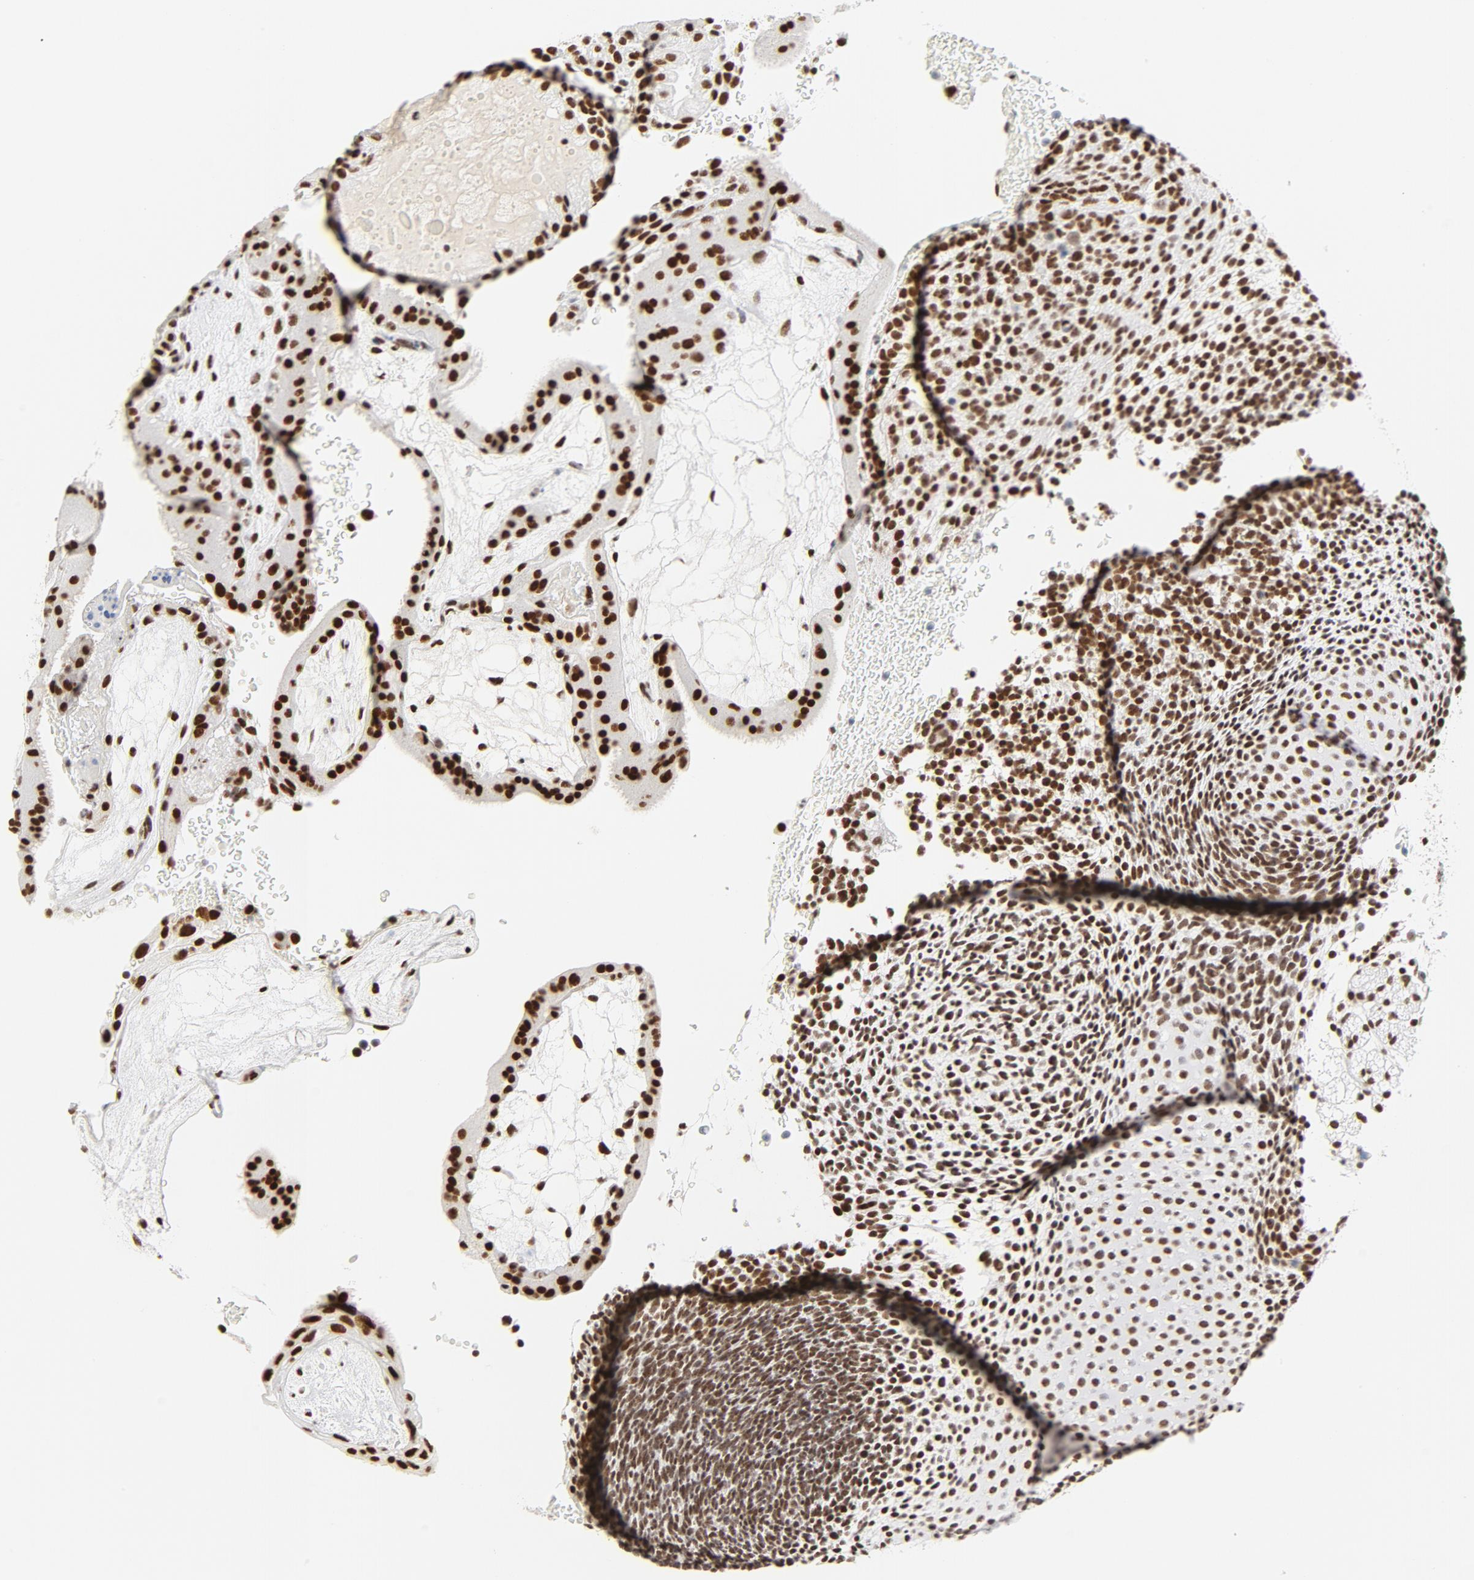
{"staining": {"intensity": "strong", "quantity": ">75%", "location": "nuclear"}, "tissue": "placenta", "cell_type": "Decidual cells", "image_type": "normal", "snomed": [{"axis": "morphology", "description": "Normal tissue, NOS"}, {"axis": "topography", "description": "Placenta"}], "caption": "IHC image of normal placenta: placenta stained using immunohistochemistry (IHC) demonstrates high levels of strong protein expression localized specifically in the nuclear of decidual cells, appearing as a nuclear brown color.", "gene": "GTF2H1", "patient": {"sex": "female", "age": 19}}